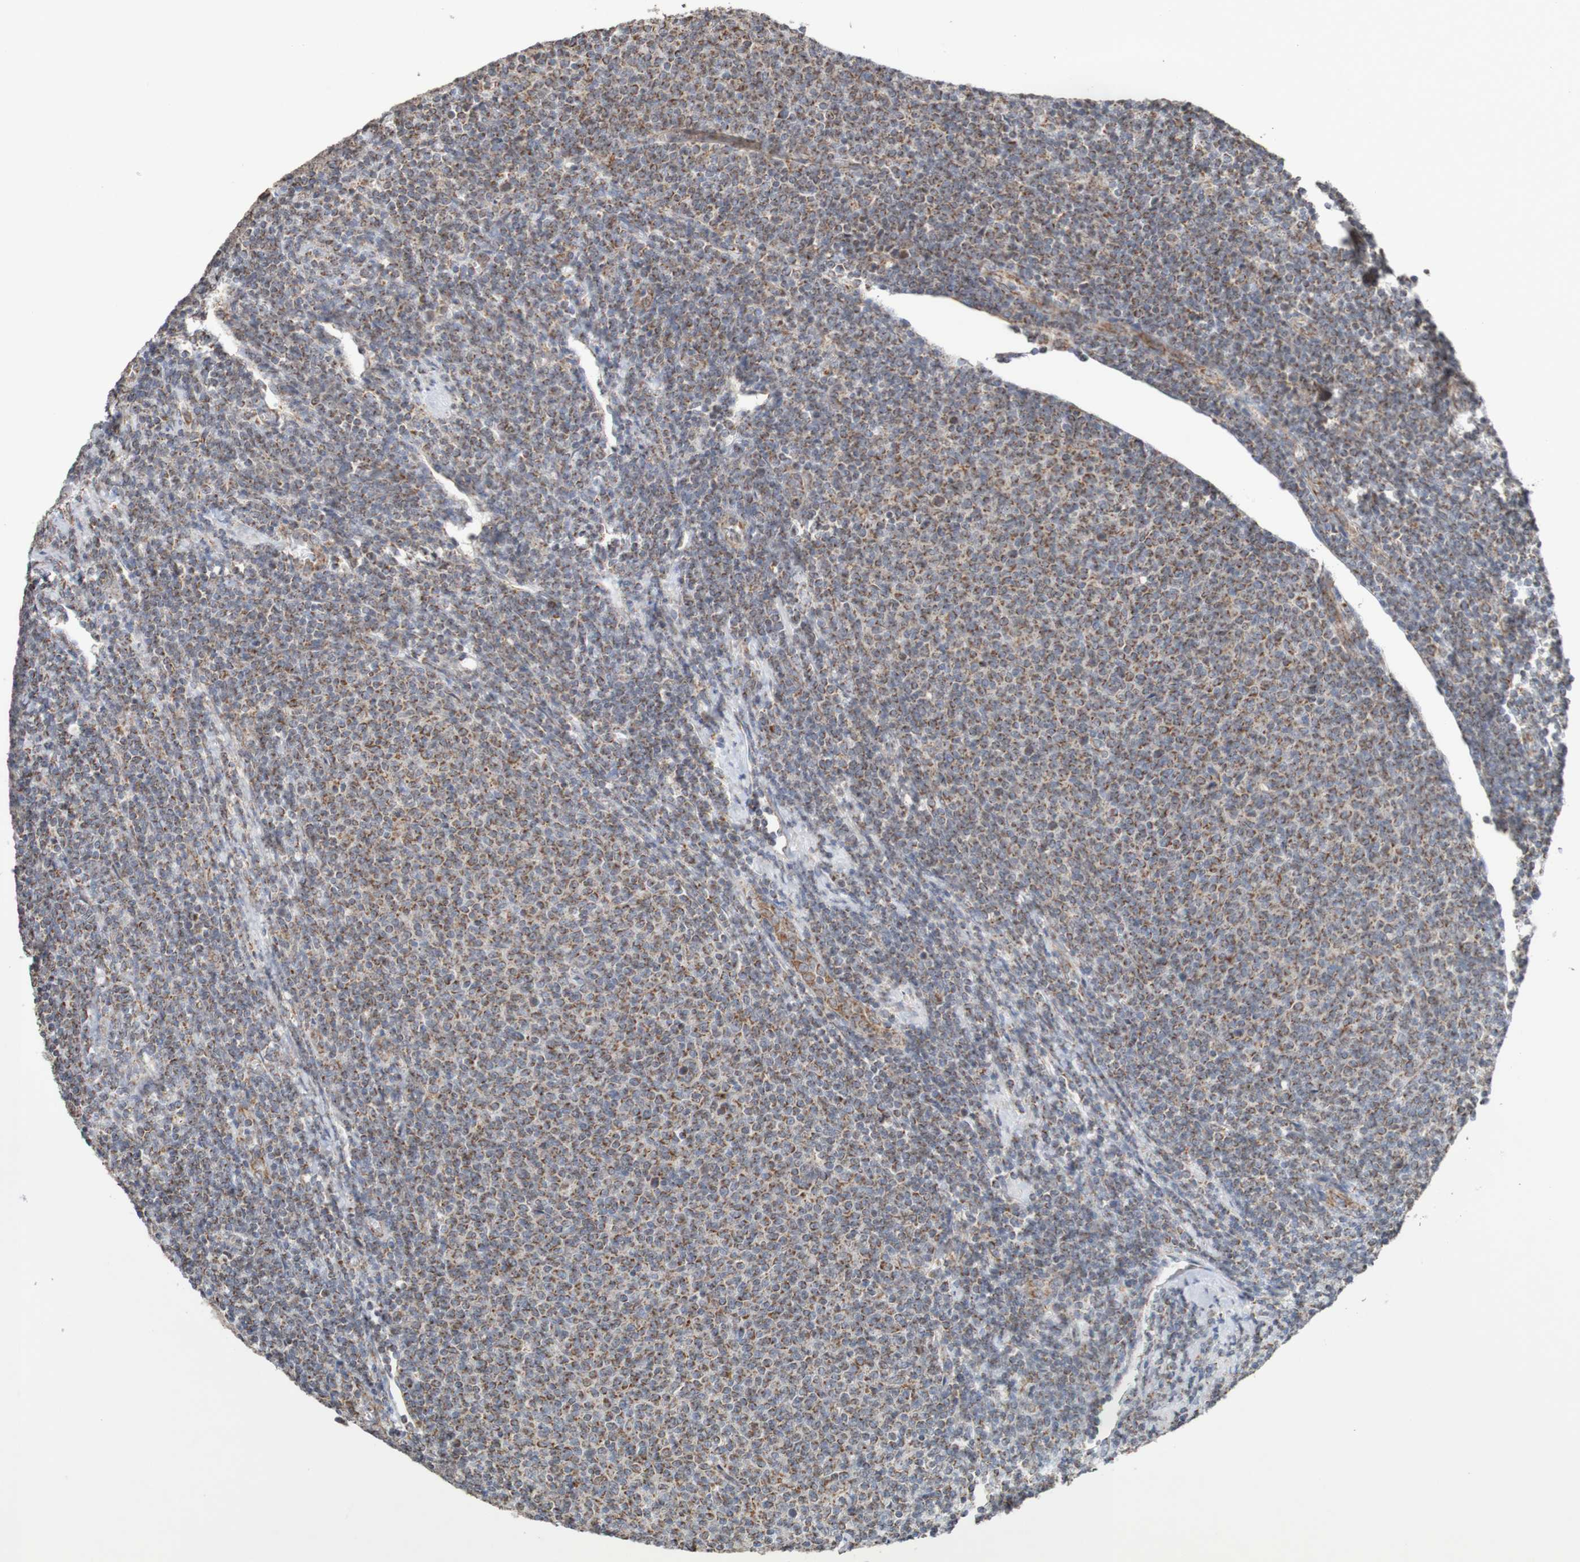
{"staining": {"intensity": "weak", "quantity": ">75%", "location": "cytoplasmic/membranous"}, "tissue": "lymphoma", "cell_type": "Tumor cells", "image_type": "cancer", "snomed": [{"axis": "morphology", "description": "Malignant lymphoma, non-Hodgkin's type, Low grade"}, {"axis": "topography", "description": "Lymph node"}], "caption": "This image displays lymphoma stained with immunohistochemistry (IHC) to label a protein in brown. The cytoplasmic/membranous of tumor cells show weak positivity for the protein. Nuclei are counter-stained blue.", "gene": "DVL1", "patient": {"sex": "male", "age": 66}}